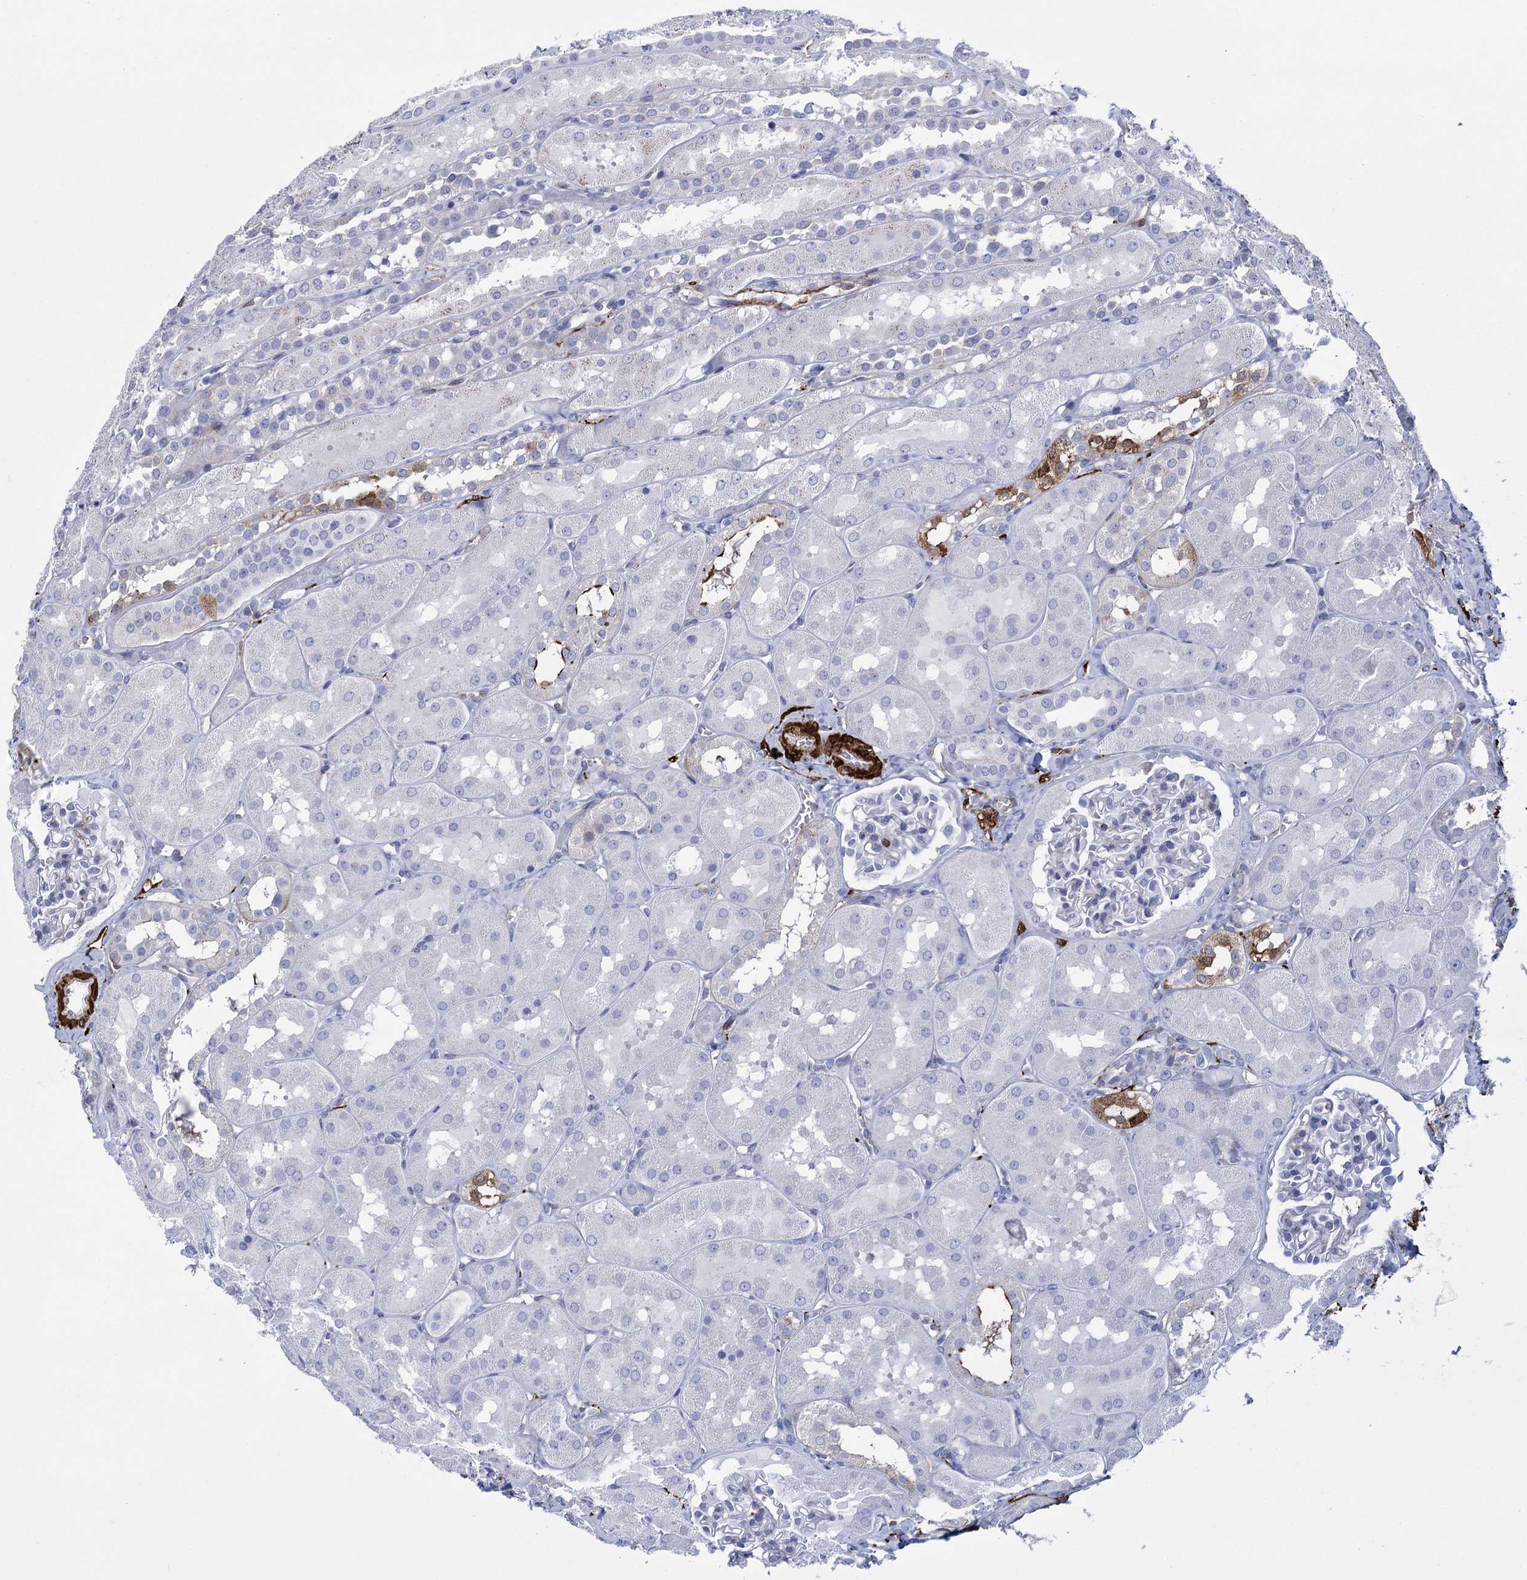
{"staining": {"intensity": "weak", "quantity": "<25%", "location": "cytoplasmic/membranous"}, "tissue": "kidney", "cell_type": "Cells in glomeruli", "image_type": "normal", "snomed": [{"axis": "morphology", "description": "Normal tissue, NOS"}, {"axis": "topography", "description": "Kidney"}, {"axis": "topography", "description": "Urinary bladder"}], "caption": "Immunohistochemistry image of benign human kidney stained for a protein (brown), which displays no staining in cells in glomeruli. (Stains: DAB immunohistochemistry with hematoxylin counter stain, Microscopy: brightfield microscopy at high magnification).", "gene": "SNCG", "patient": {"sex": "male", "age": 16}}